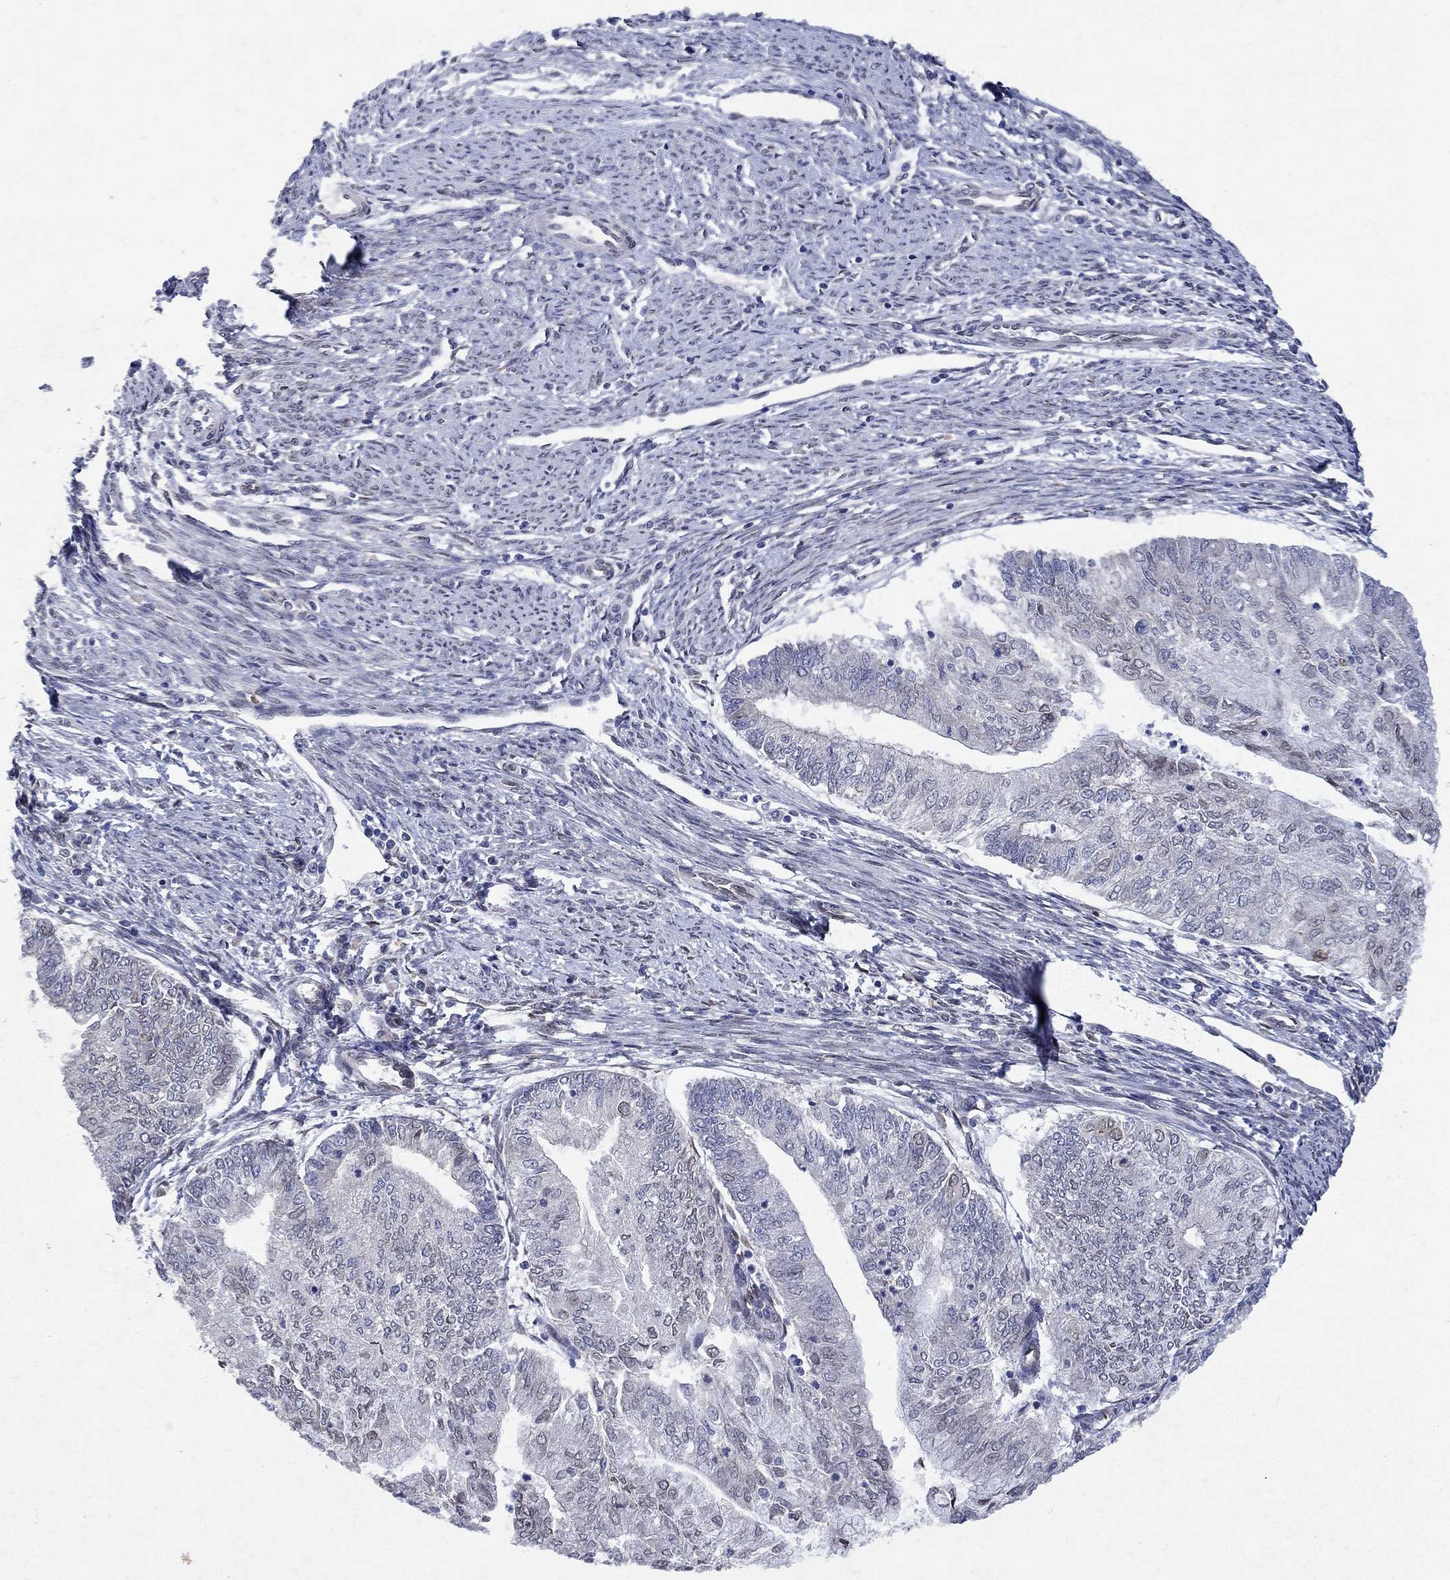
{"staining": {"intensity": "negative", "quantity": "none", "location": "none"}, "tissue": "endometrial cancer", "cell_type": "Tumor cells", "image_type": "cancer", "snomed": [{"axis": "morphology", "description": "Adenocarcinoma, NOS"}, {"axis": "topography", "description": "Endometrium"}], "caption": "IHC image of neoplastic tissue: human endometrial cancer stained with DAB exhibits no significant protein staining in tumor cells. The staining was performed using DAB (3,3'-diaminobenzidine) to visualize the protein expression in brown, while the nuclei were stained in blue with hematoxylin (Magnification: 20x).", "gene": "EMC9", "patient": {"sex": "female", "age": 59}}